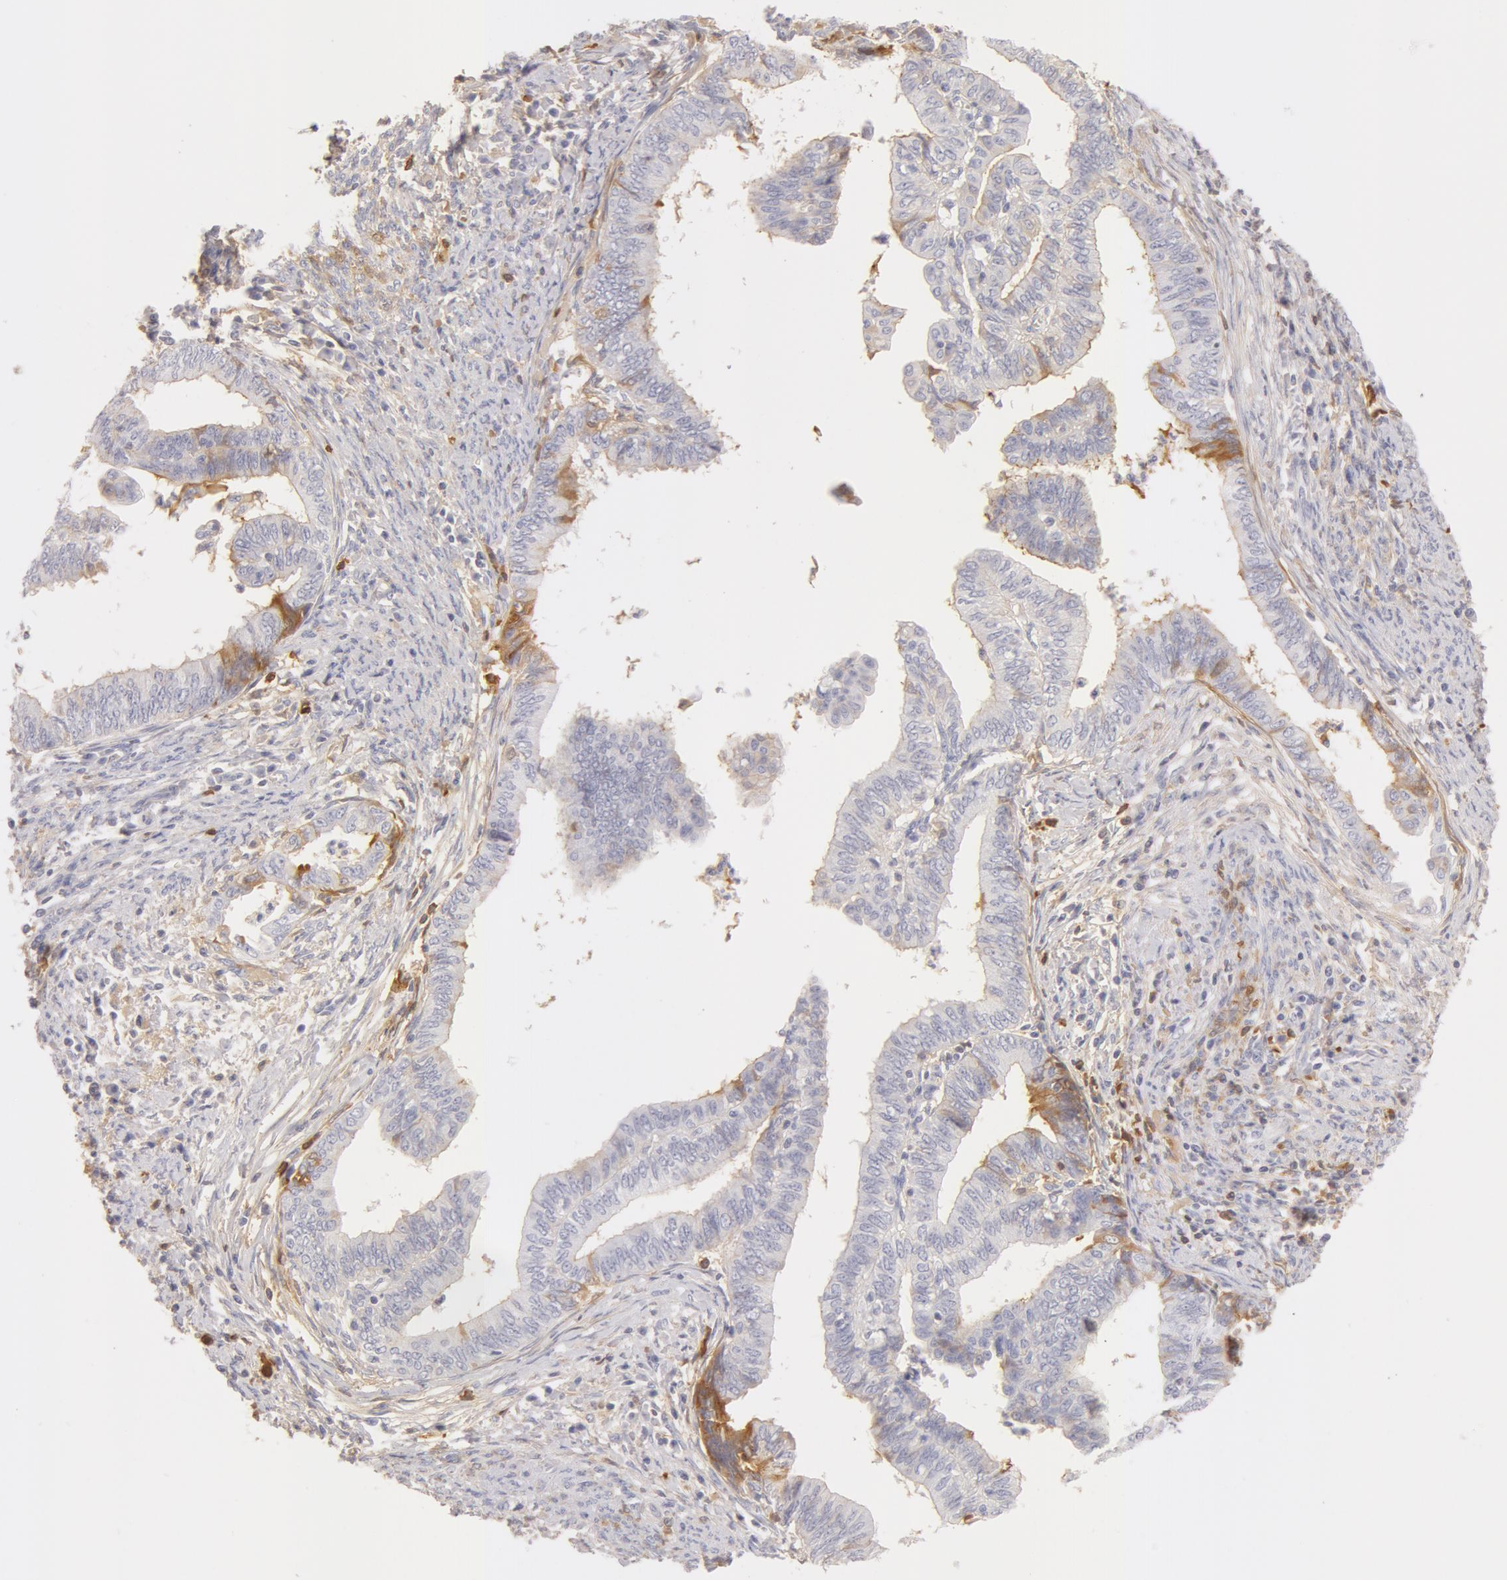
{"staining": {"intensity": "weak", "quantity": "<25%", "location": "cytoplasmic/membranous"}, "tissue": "endometrial cancer", "cell_type": "Tumor cells", "image_type": "cancer", "snomed": [{"axis": "morphology", "description": "Adenocarcinoma, NOS"}, {"axis": "topography", "description": "Endometrium"}], "caption": "A micrograph of human endometrial cancer is negative for staining in tumor cells.", "gene": "GC", "patient": {"sex": "female", "age": 66}}